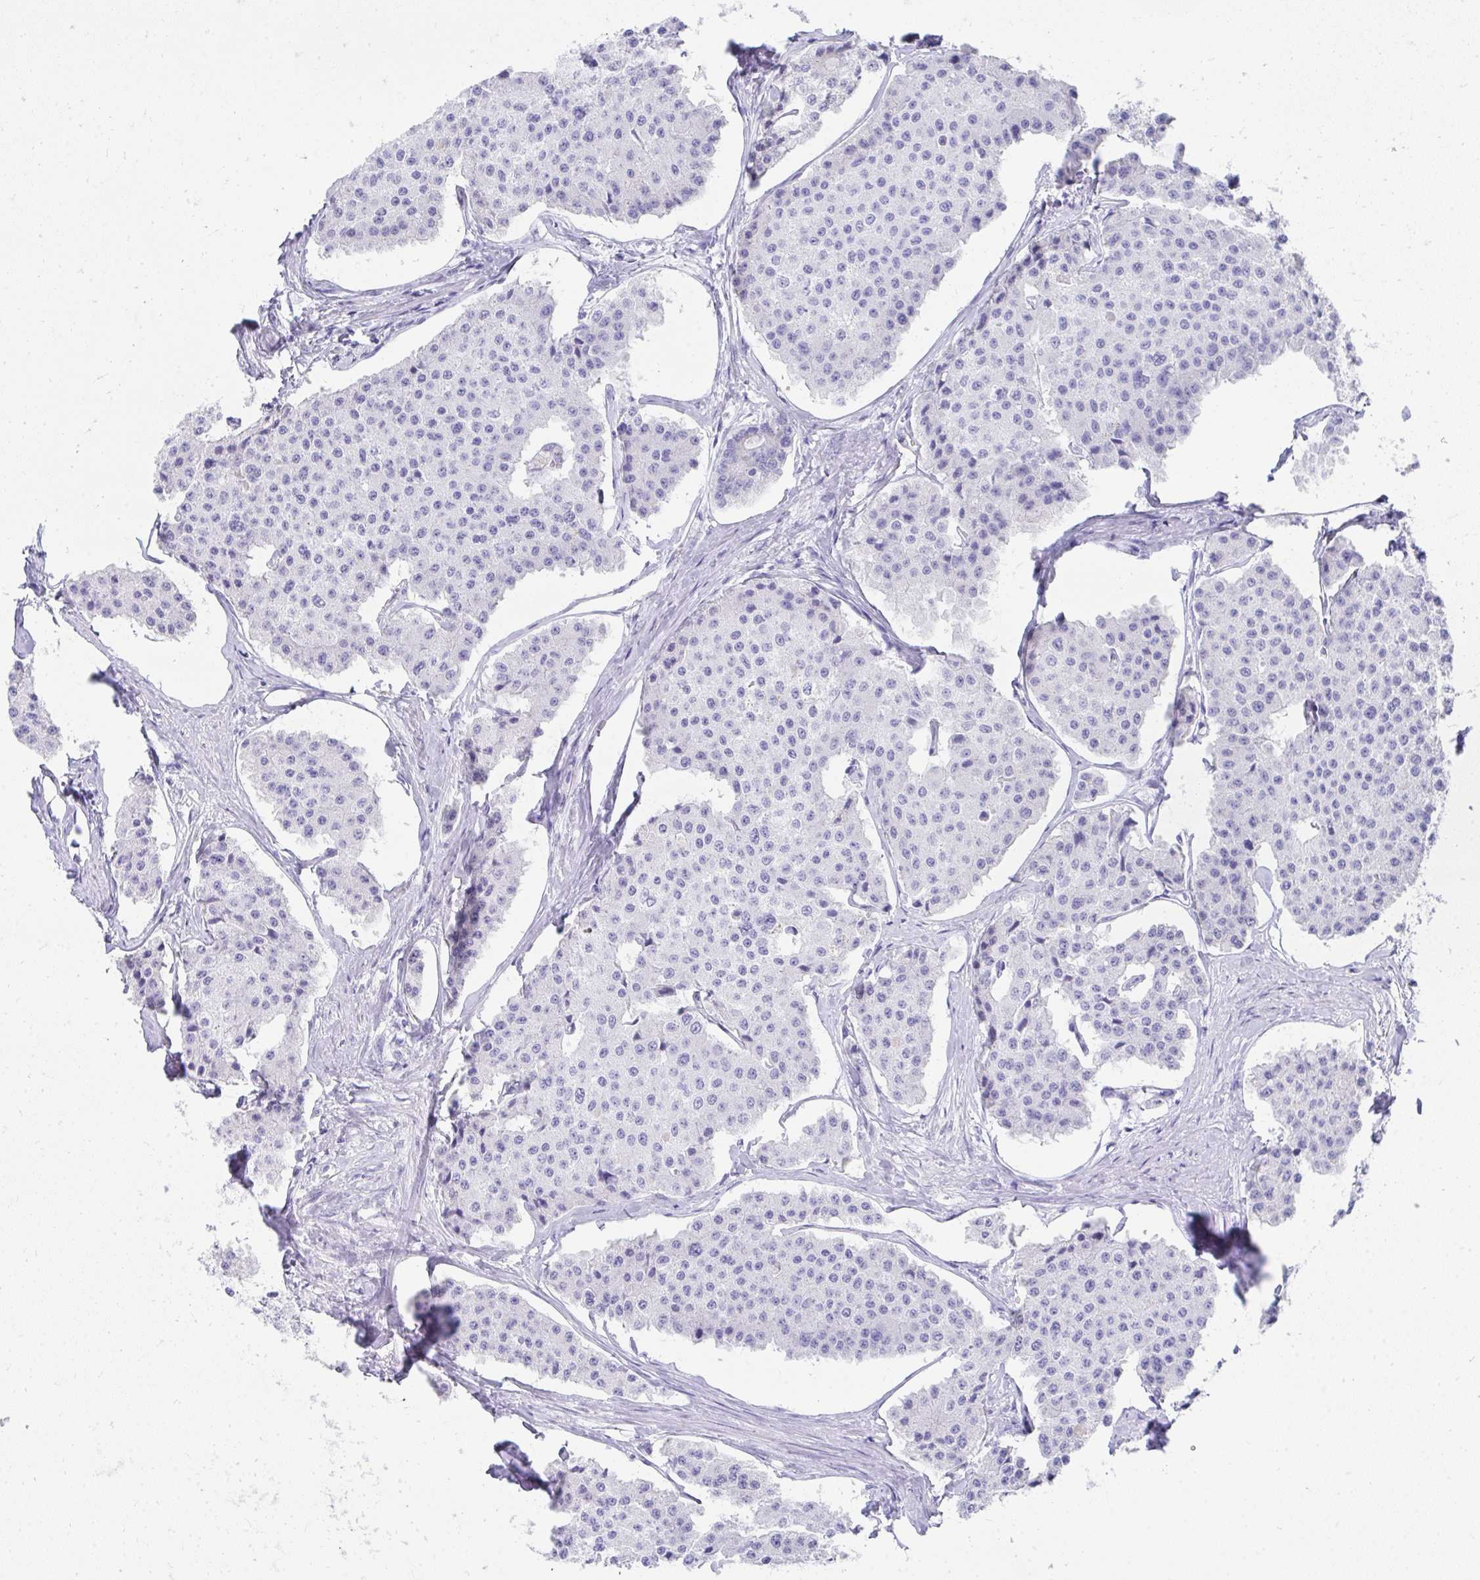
{"staining": {"intensity": "negative", "quantity": "none", "location": "none"}, "tissue": "carcinoid", "cell_type": "Tumor cells", "image_type": "cancer", "snomed": [{"axis": "morphology", "description": "Carcinoid, malignant, NOS"}, {"axis": "topography", "description": "Small intestine"}], "caption": "An immunohistochemistry micrograph of carcinoid is shown. There is no staining in tumor cells of carcinoid.", "gene": "TNNT1", "patient": {"sex": "female", "age": 65}}